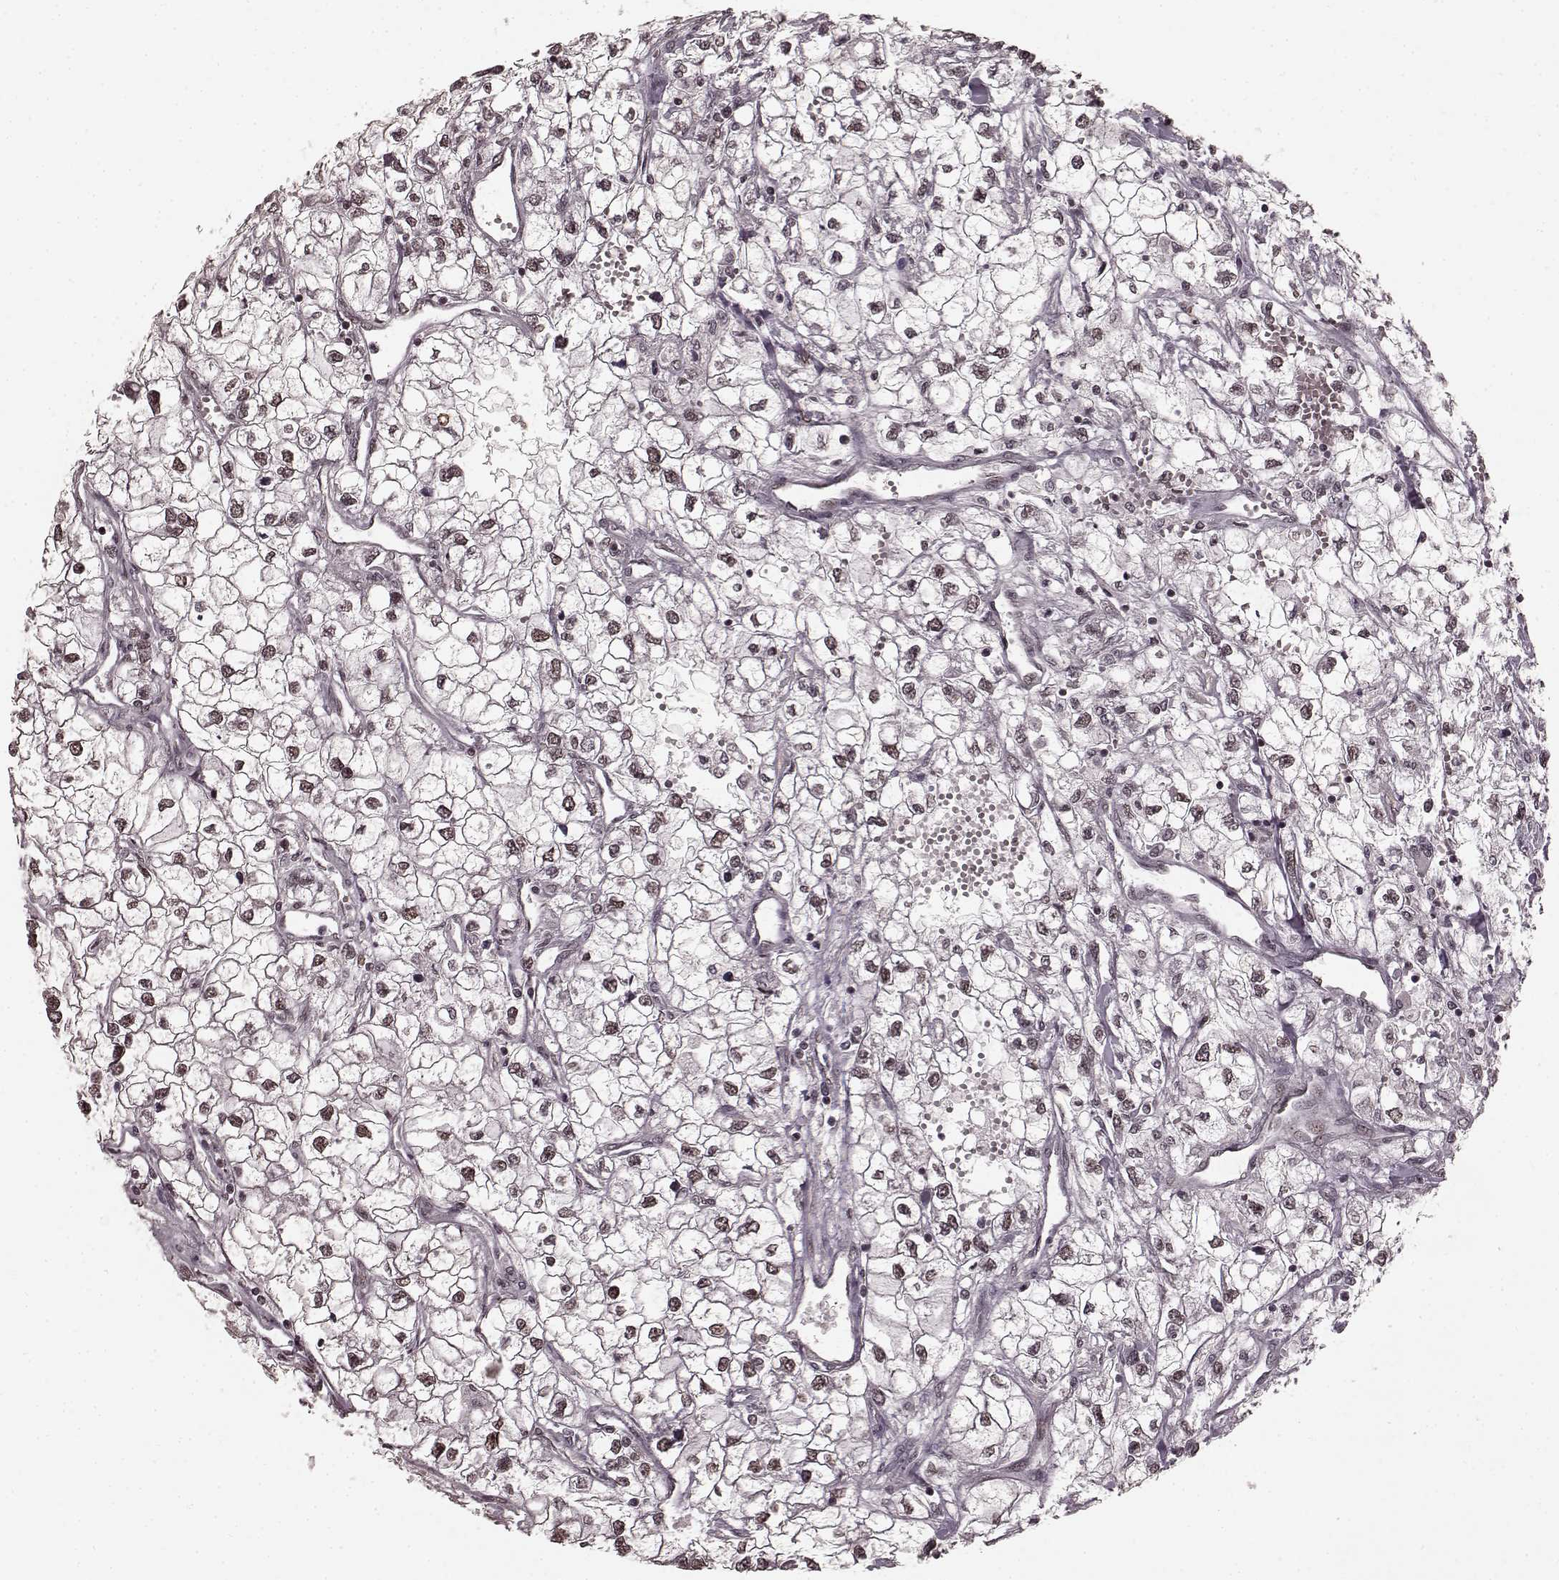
{"staining": {"intensity": "weak", "quantity": "25%-75%", "location": "nuclear"}, "tissue": "renal cancer", "cell_type": "Tumor cells", "image_type": "cancer", "snomed": [{"axis": "morphology", "description": "Adenocarcinoma, NOS"}, {"axis": "topography", "description": "Kidney"}], "caption": "Immunohistochemical staining of human adenocarcinoma (renal) shows low levels of weak nuclear staining in approximately 25%-75% of tumor cells.", "gene": "PLCB4", "patient": {"sex": "male", "age": 59}}